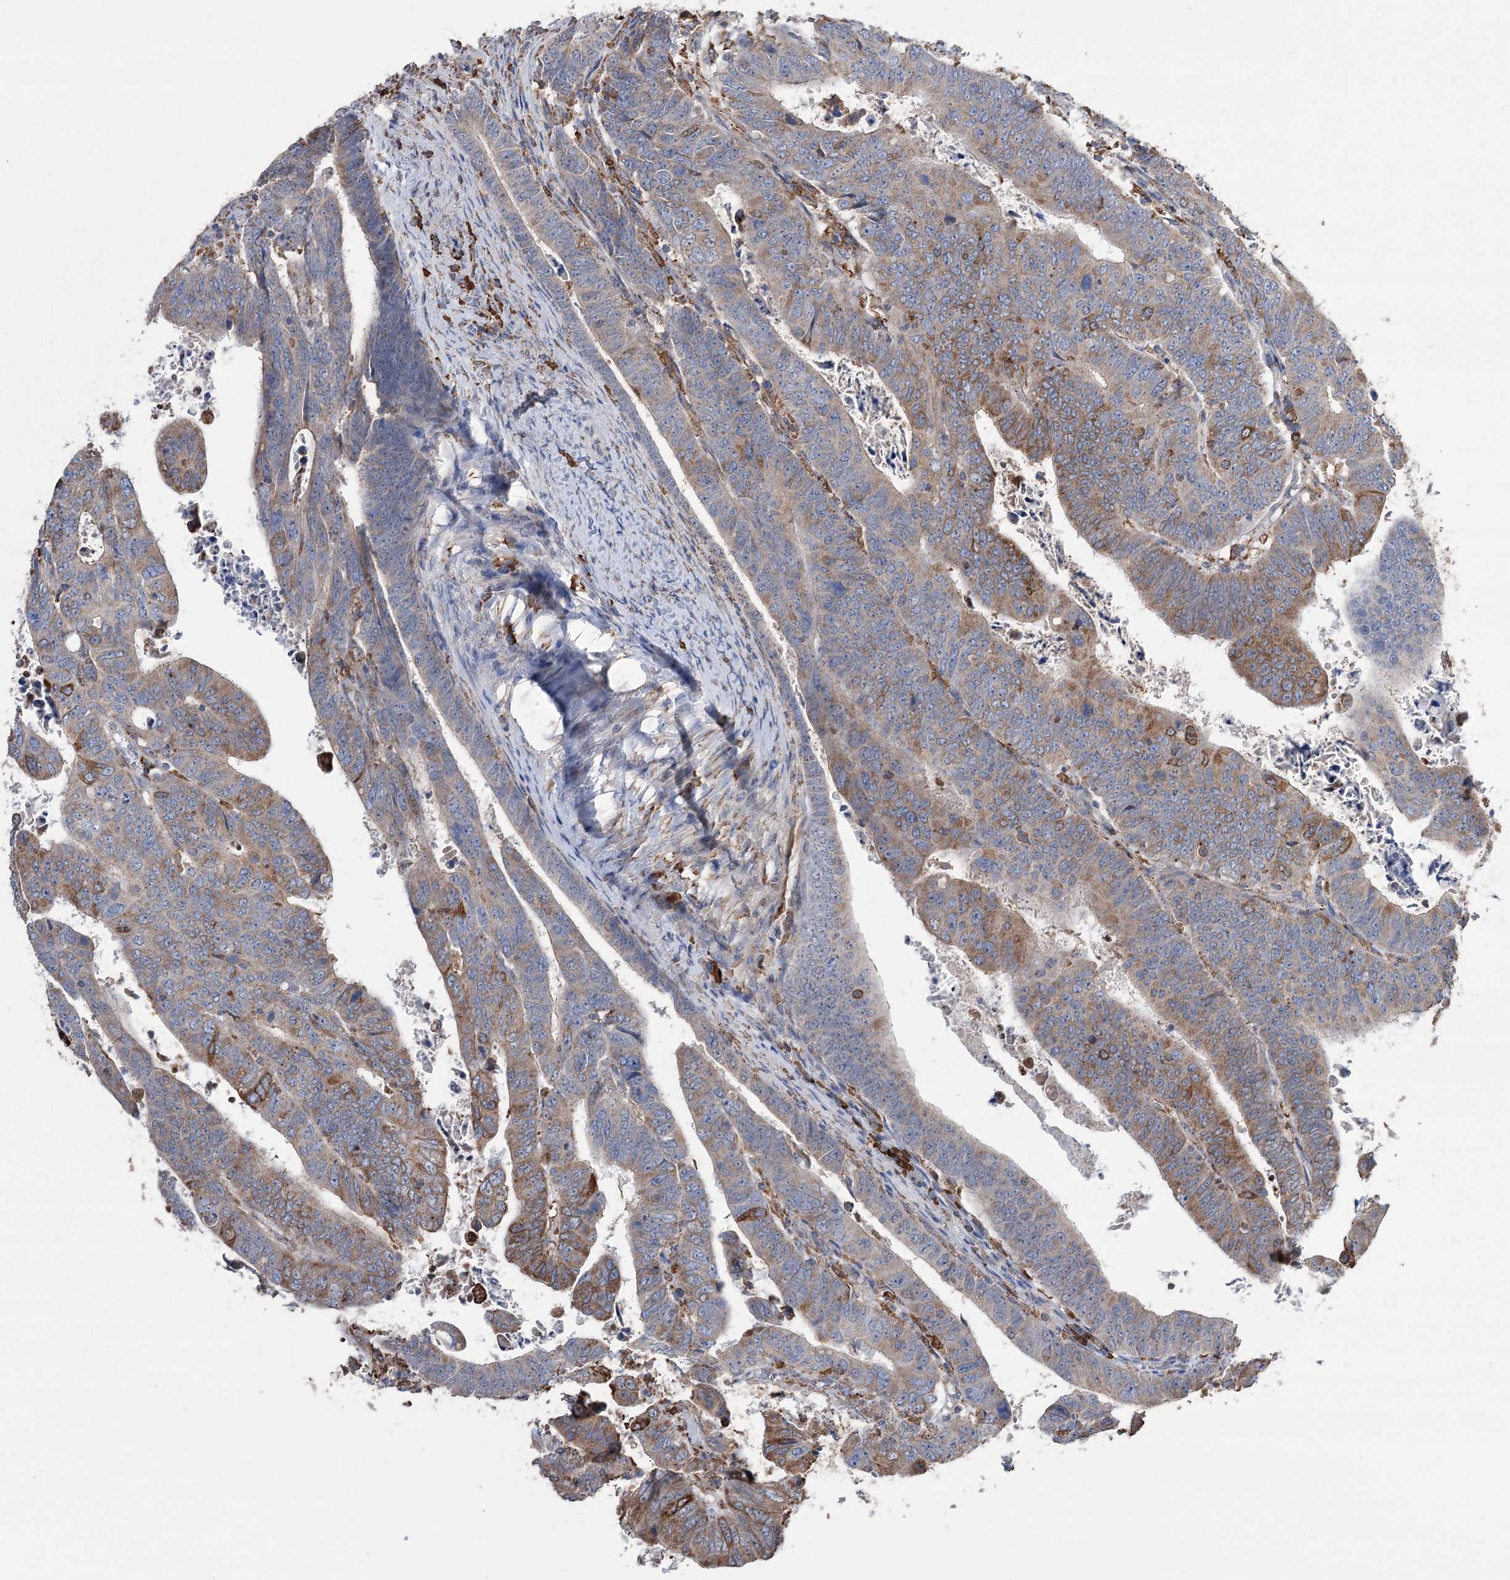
{"staining": {"intensity": "moderate", "quantity": "25%-75%", "location": "cytoplasmic/membranous"}, "tissue": "colorectal cancer", "cell_type": "Tumor cells", "image_type": "cancer", "snomed": [{"axis": "morphology", "description": "Normal tissue, NOS"}, {"axis": "morphology", "description": "Adenocarcinoma, NOS"}, {"axis": "topography", "description": "Rectum"}], "caption": "Immunohistochemistry (IHC) (DAB) staining of colorectal cancer exhibits moderate cytoplasmic/membranous protein staining in approximately 25%-75% of tumor cells.", "gene": "TRIM71", "patient": {"sex": "female", "age": 65}}